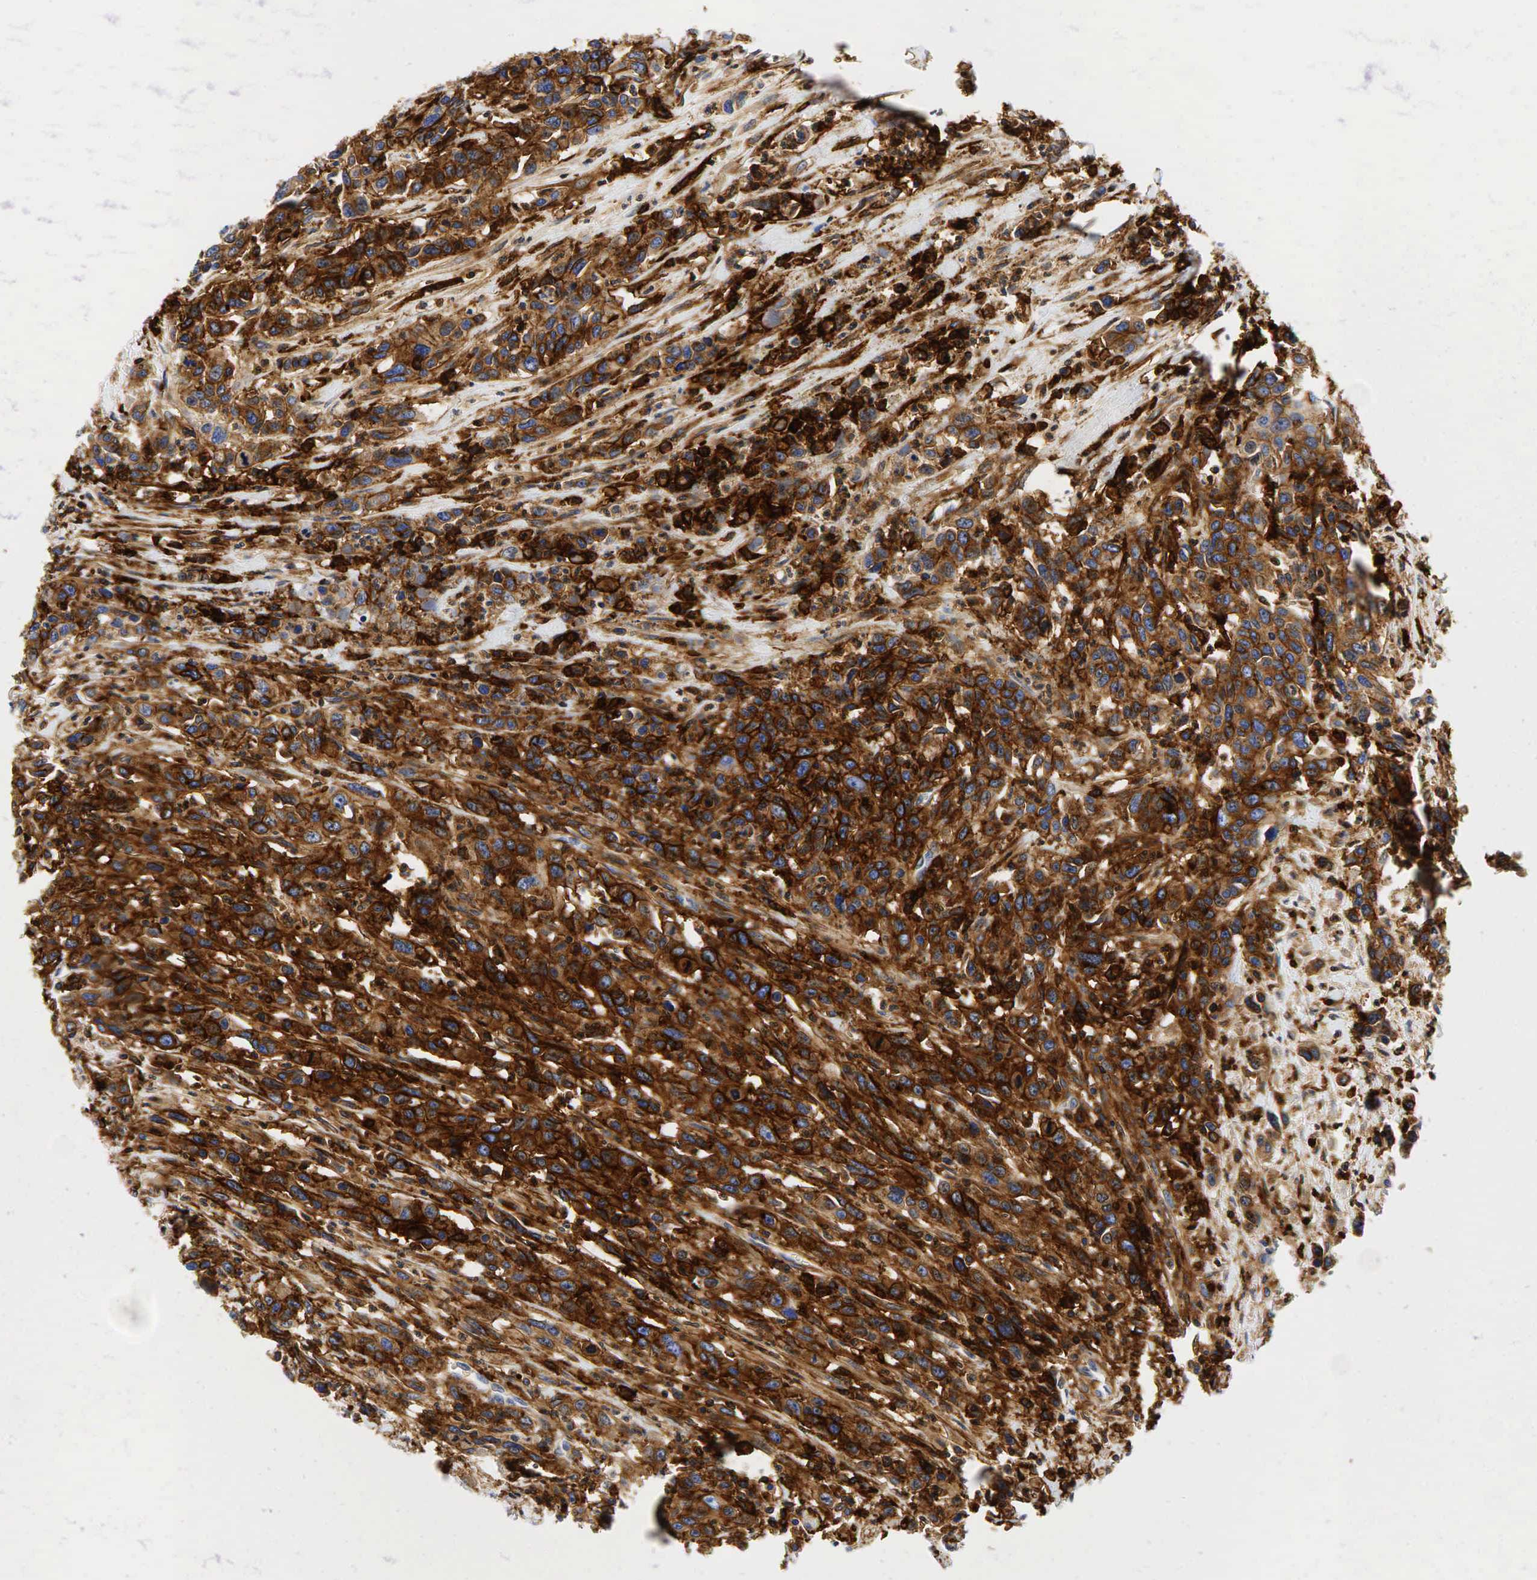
{"staining": {"intensity": "strong", "quantity": ">75%", "location": "cytoplasmic/membranous"}, "tissue": "urothelial cancer", "cell_type": "Tumor cells", "image_type": "cancer", "snomed": [{"axis": "morphology", "description": "Urothelial carcinoma, High grade"}, {"axis": "topography", "description": "Urinary bladder"}], "caption": "IHC histopathology image of human high-grade urothelial carcinoma stained for a protein (brown), which displays high levels of strong cytoplasmic/membranous positivity in approximately >75% of tumor cells.", "gene": "CD44", "patient": {"sex": "male", "age": 86}}